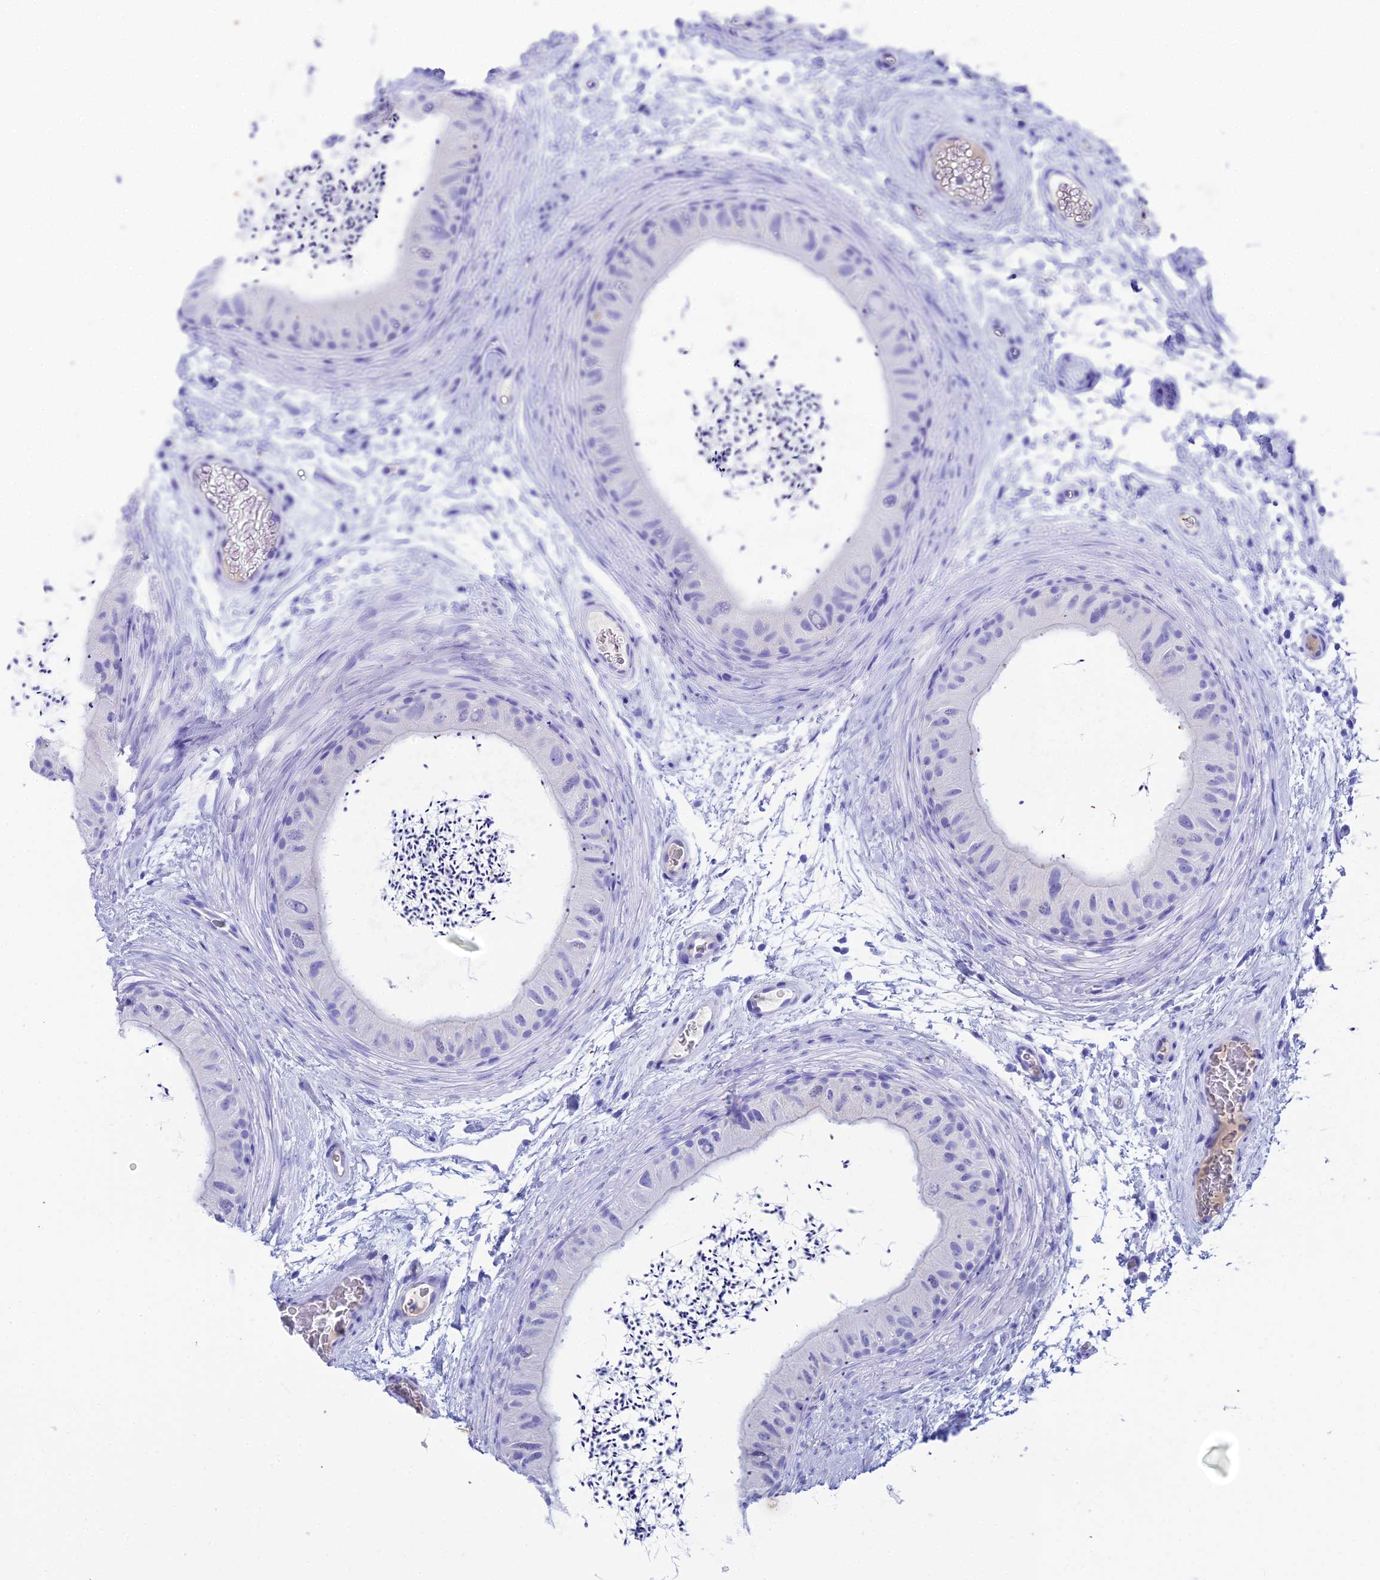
{"staining": {"intensity": "negative", "quantity": "none", "location": "none"}, "tissue": "epididymis", "cell_type": "Glandular cells", "image_type": "normal", "snomed": [{"axis": "morphology", "description": "Normal tissue, NOS"}, {"axis": "topography", "description": "Epididymis"}], "caption": "DAB (3,3'-diaminobenzidine) immunohistochemical staining of normal human epididymis demonstrates no significant staining in glandular cells. Nuclei are stained in blue.", "gene": "REG1A", "patient": {"sex": "male", "age": 50}}